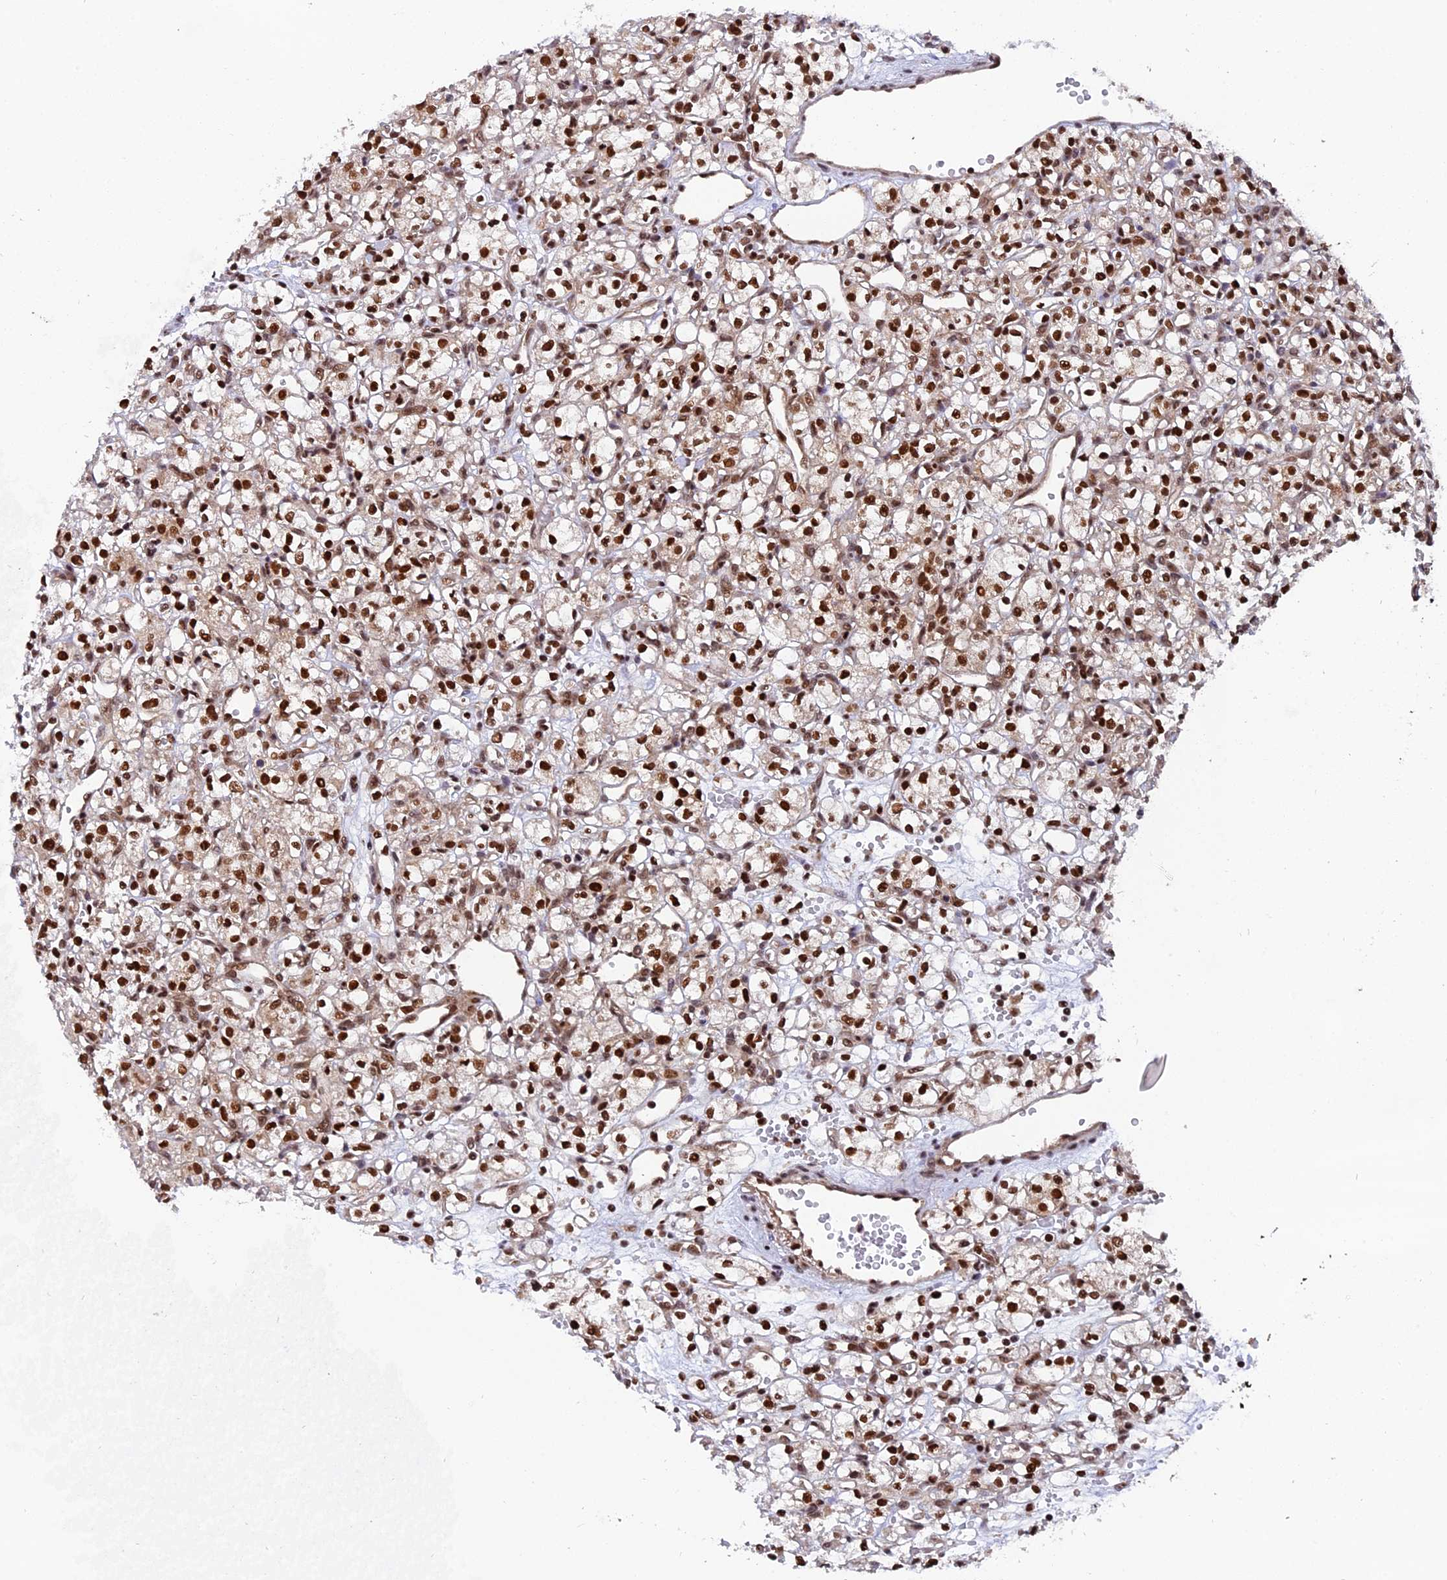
{"staining": {"intensity": "strong", "quantity": ">75%", "location": "nuclear"}, "tissue": "renal cancer", "cell_type": "Tumor cells", "image_type": "cancer", "snomed": [{"axis": "morphology", "description": "Adenocarcinoma, NOS"}, {"axis": "topography", "description": "Kidney"}], "caption": "Protein expression analysis of human renal cancer (adenocarcinoma) reveals strong nuclear expression in about >75% of tumor cells. Nuclei are stained in blue.", "gene": "RAMAC", "patient": {"sex": "female", "age": 59}}